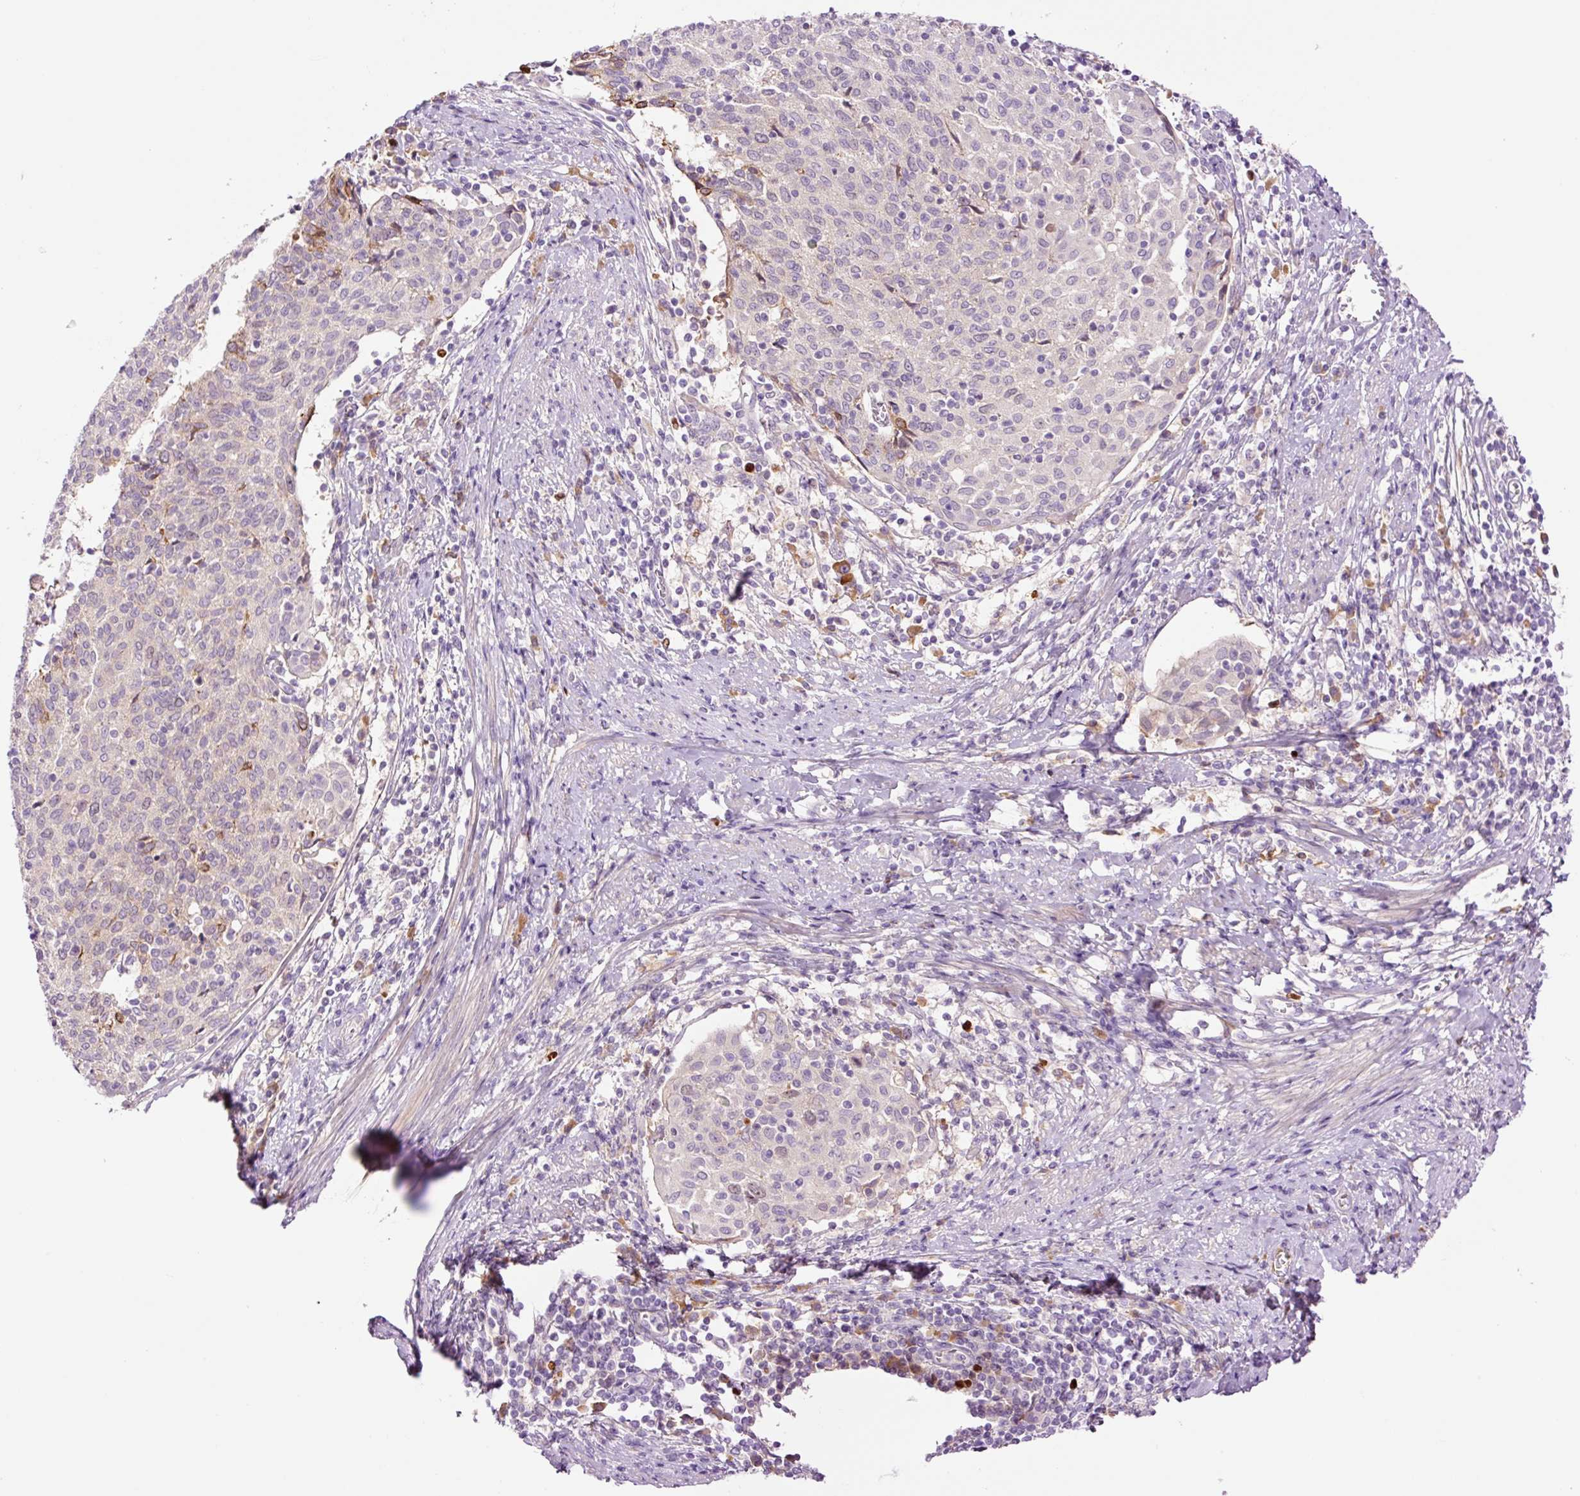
{"staining": {"intensity": "negative", "quantity": "none", "location": "none"}, "tissue": "cervical cancer", "cell_type": "Tumor cells", "image_type": "cancer", "snomed": [{"axis": "morphology", "description": "Squamous cell carcinoma, NOS"}, {"axis": "topography", "description": "Cervix"}], "caption": "There is no significant expression in tumor cells of cervical squamous cell carcinoma.", "gene": "DPPA4", "patient": {"sex": "female", "age": 52}}